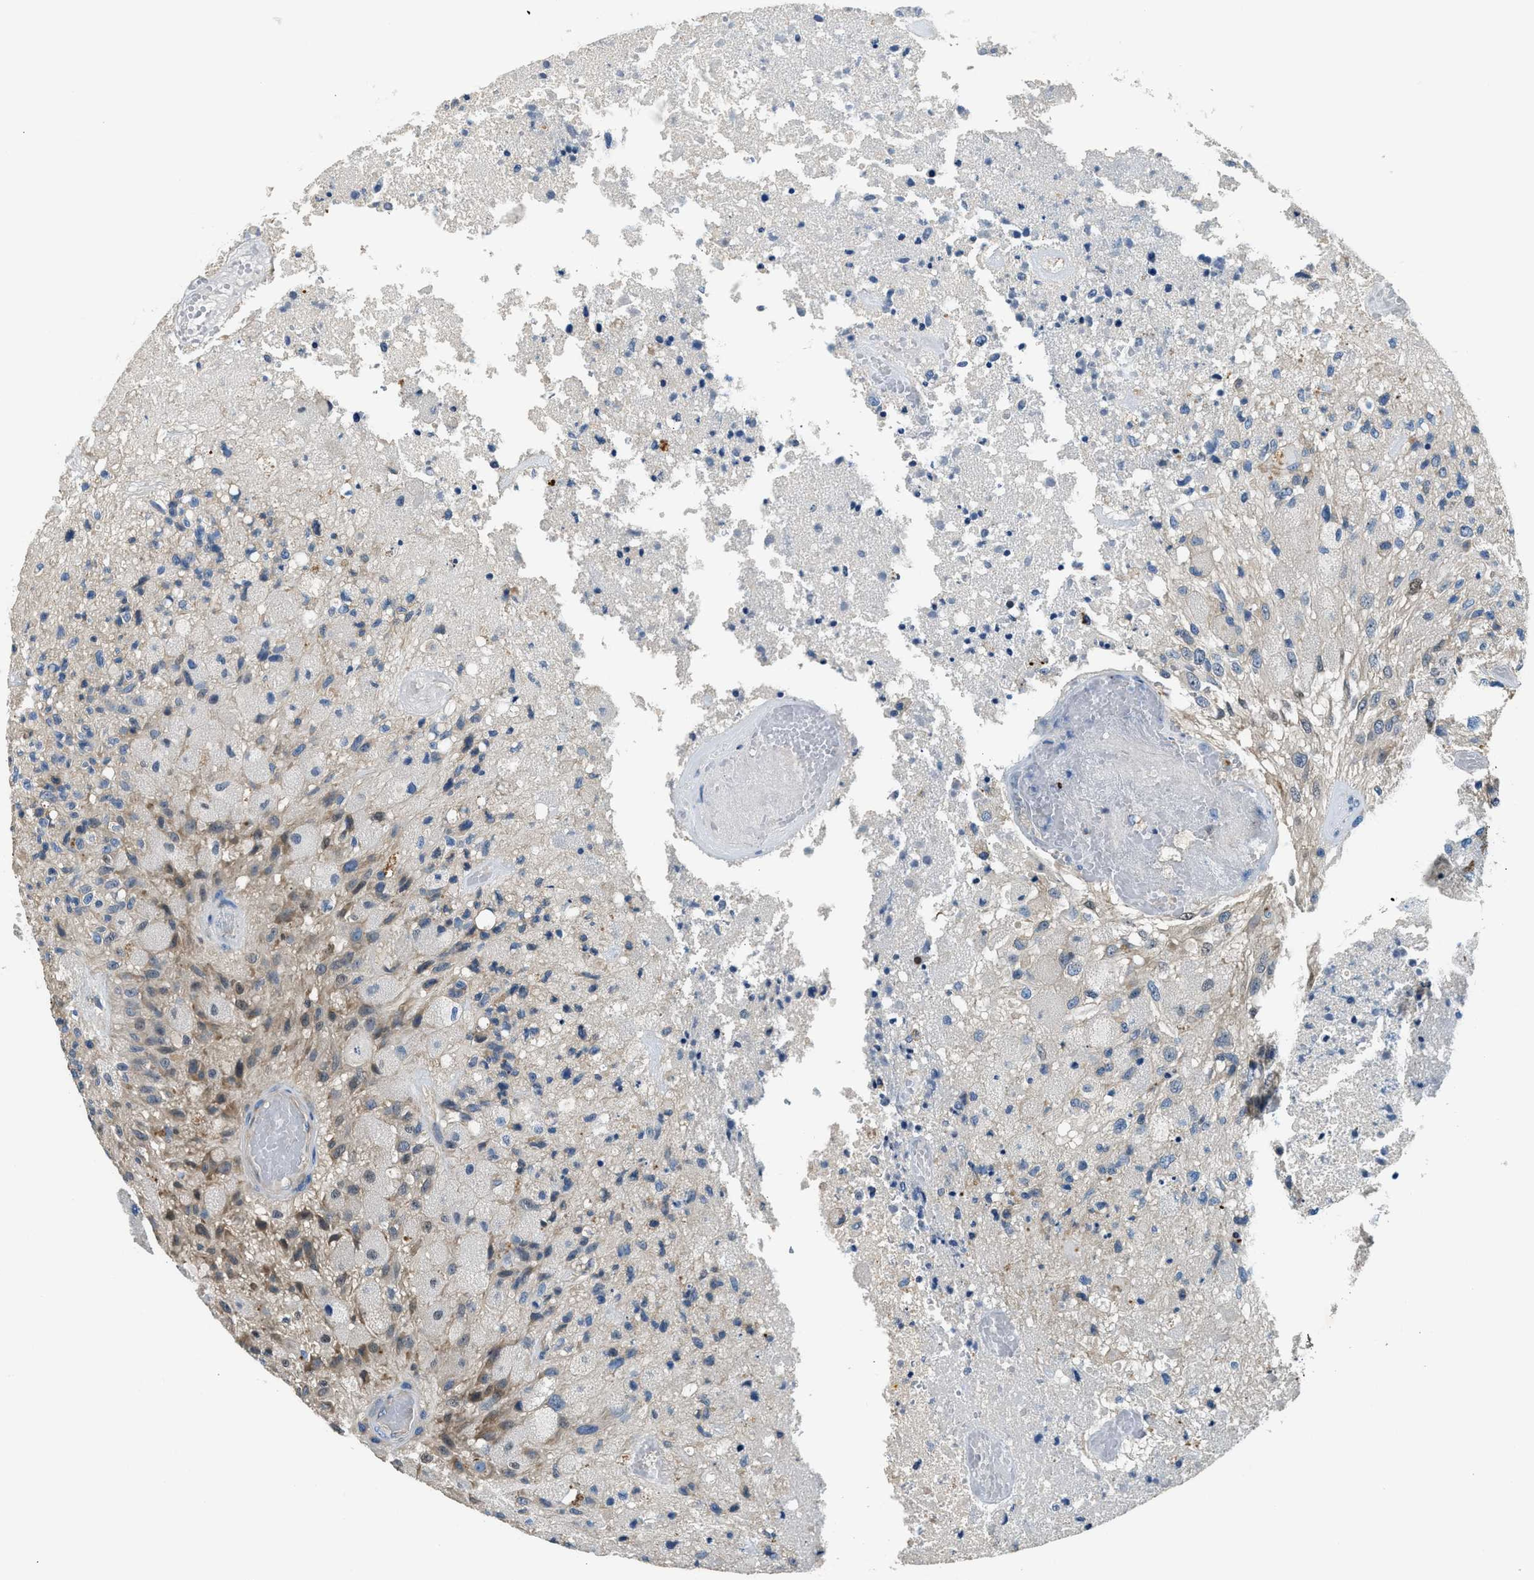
{"staining": {"intensity": "weak", "quantity": "<25%", "location": "cytoplasmic/membranous,nuclear"}, "tissue": "glioma", "cell_type": "Tumor cells", "image_type": "cancer", "snomed": [{"axis": "morphology", "description": "Normal tissue, NOS"}, {"axis": "morphology", "description": "Glioma, malignant, High grade"}, {"axis": "topography", "description": "Cerebral cortex"}], "caption": "A high-resolution image shows immunohistochemistry (IHC) staining of high-grade glioma (malignant), which reveals no significant staining in tumor cells.", "gene": "TOX", "patient": {"sex": "male", "age": 77}}